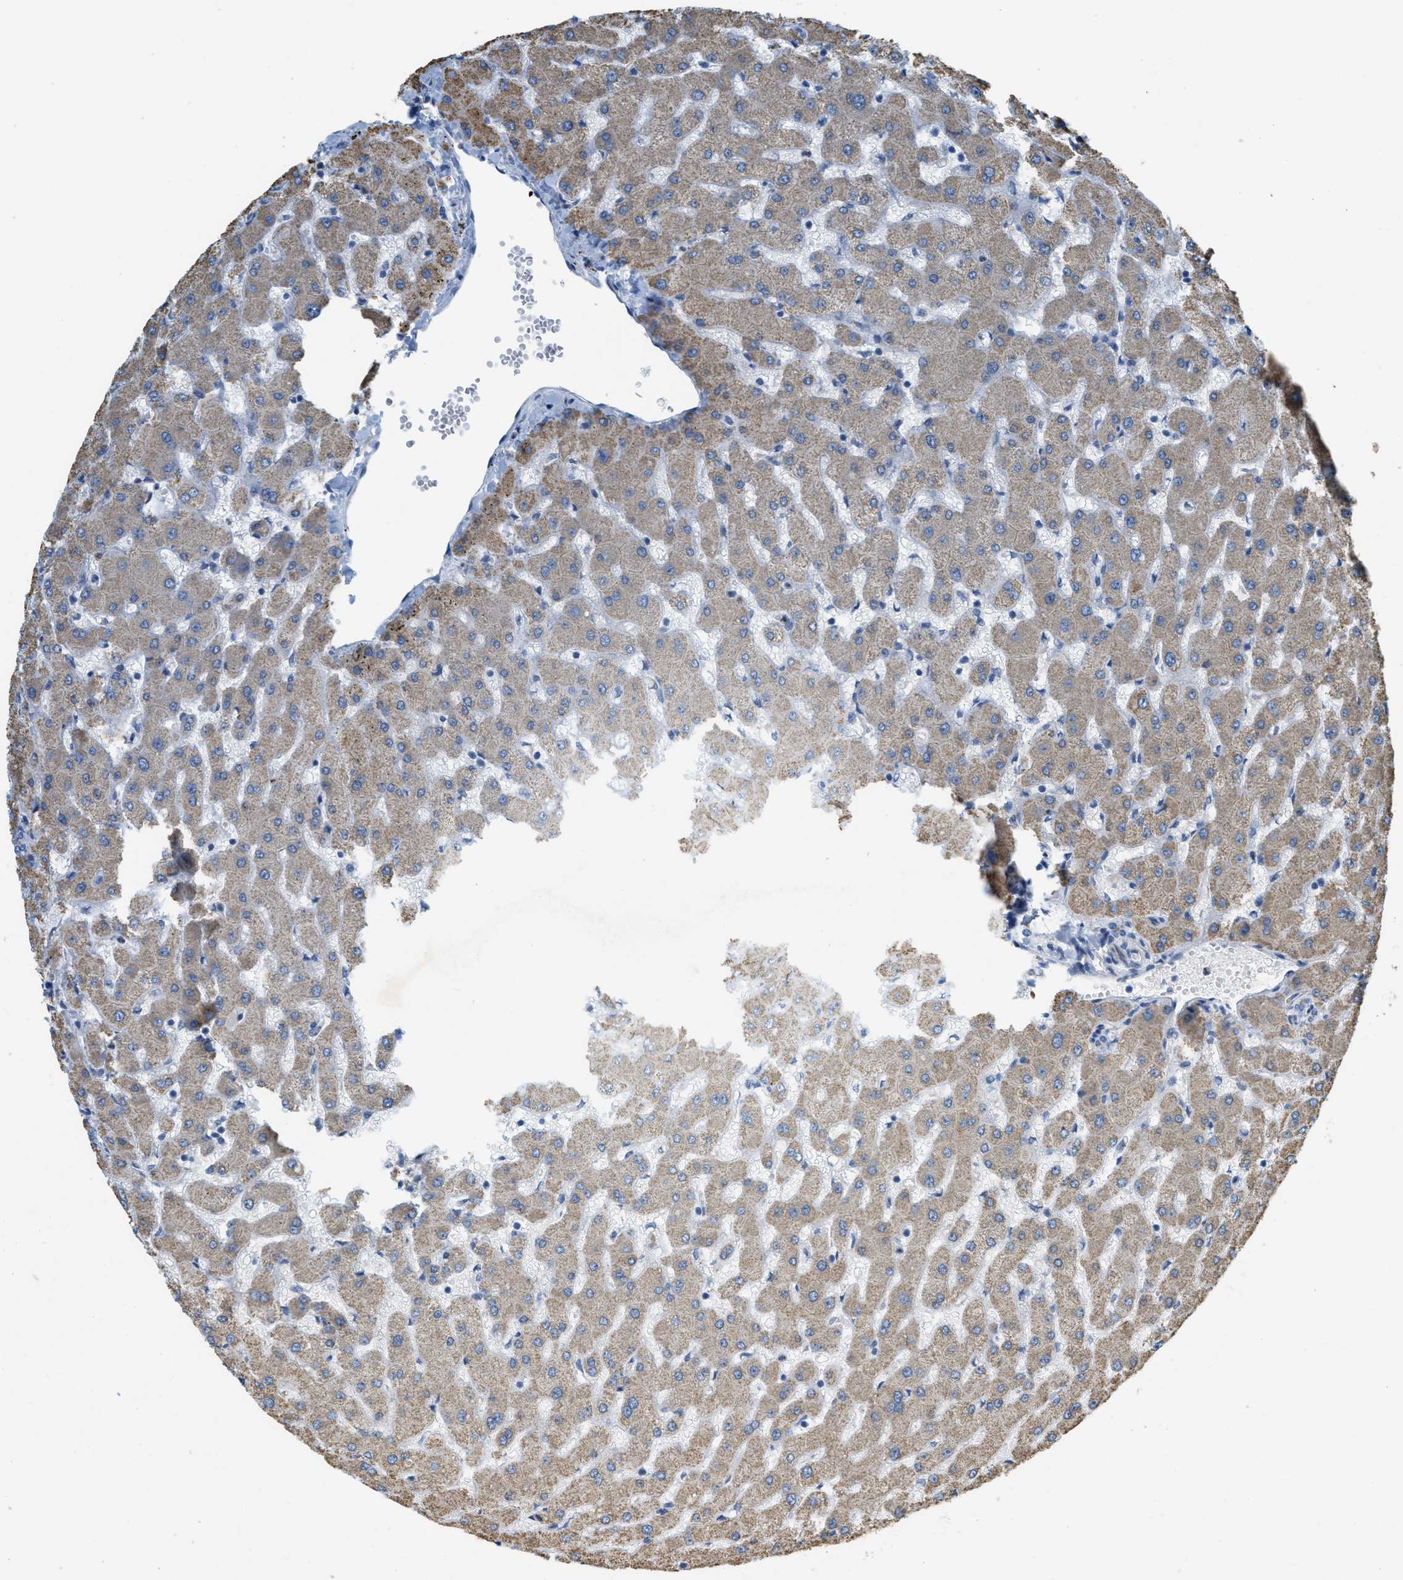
{"staining": {"intensity": "weak", "quantity": "25%-75%", "location": "cytoplasmic/membranous"}, "tissue": "liver", "cell_type": "Cholangiocytes", "image_type": "normal", "snomed": [{"axis": "morphology", "description": "Normal tissue, NOS"}, {"axis": "topography", "description": "Liver"}], "caption": "This is an image of immunohistochemistry (IHC) staining of unremarkable liver, which shows weak staining in the cytoplasmic/membranous of cholangiocytes.", "gene": "CRB3", "patient": {"sex": "female", "age": 63}}